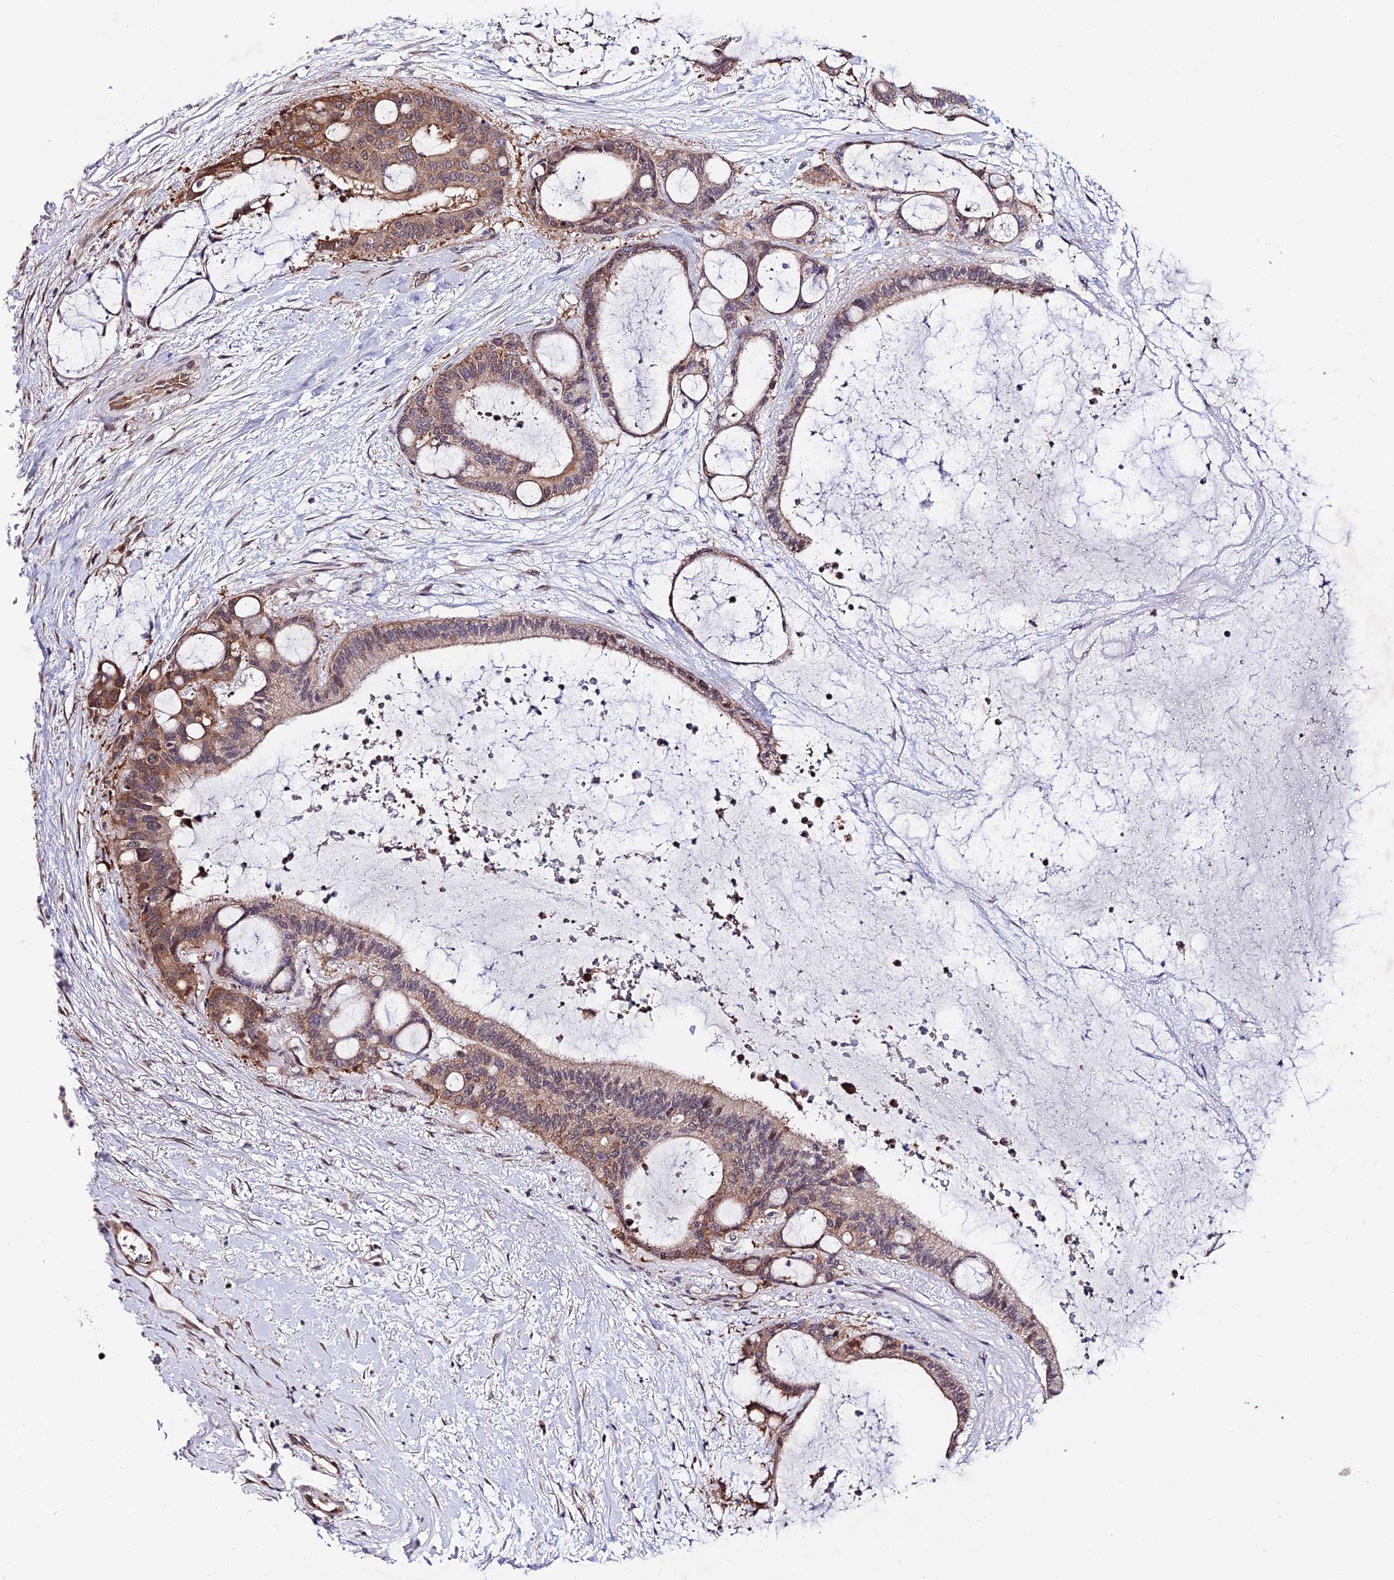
{"staining": {"intensity": "moderate", "quantity": ">75%", "location": "cytoplasmic/membranous"}, "tissue": "liver cancer", "cell_type": "Tumor cells", "image_type": "cancer", "snomed": [{"axis": "morphology", "description": "Normal tissue, NOS"}, {"axis": "morphology", "description": "Cholangiocarcinoma"}, {"axis": "topography", "description": "Liver"}, {"axis": "topography", "description": "Peripheral nerve tissue"}], "caption": "The photomicrograph displays staining of liver cholangiocarcinoma, revealing moderate cytoplasmic/membranous protein positivity (brown color) within tumor cells. (DAB IHC, brown staining for protein, blue staining for nuclei).", "gene": "INPP4A", "patient": {"sex": "female", "age": 73}}